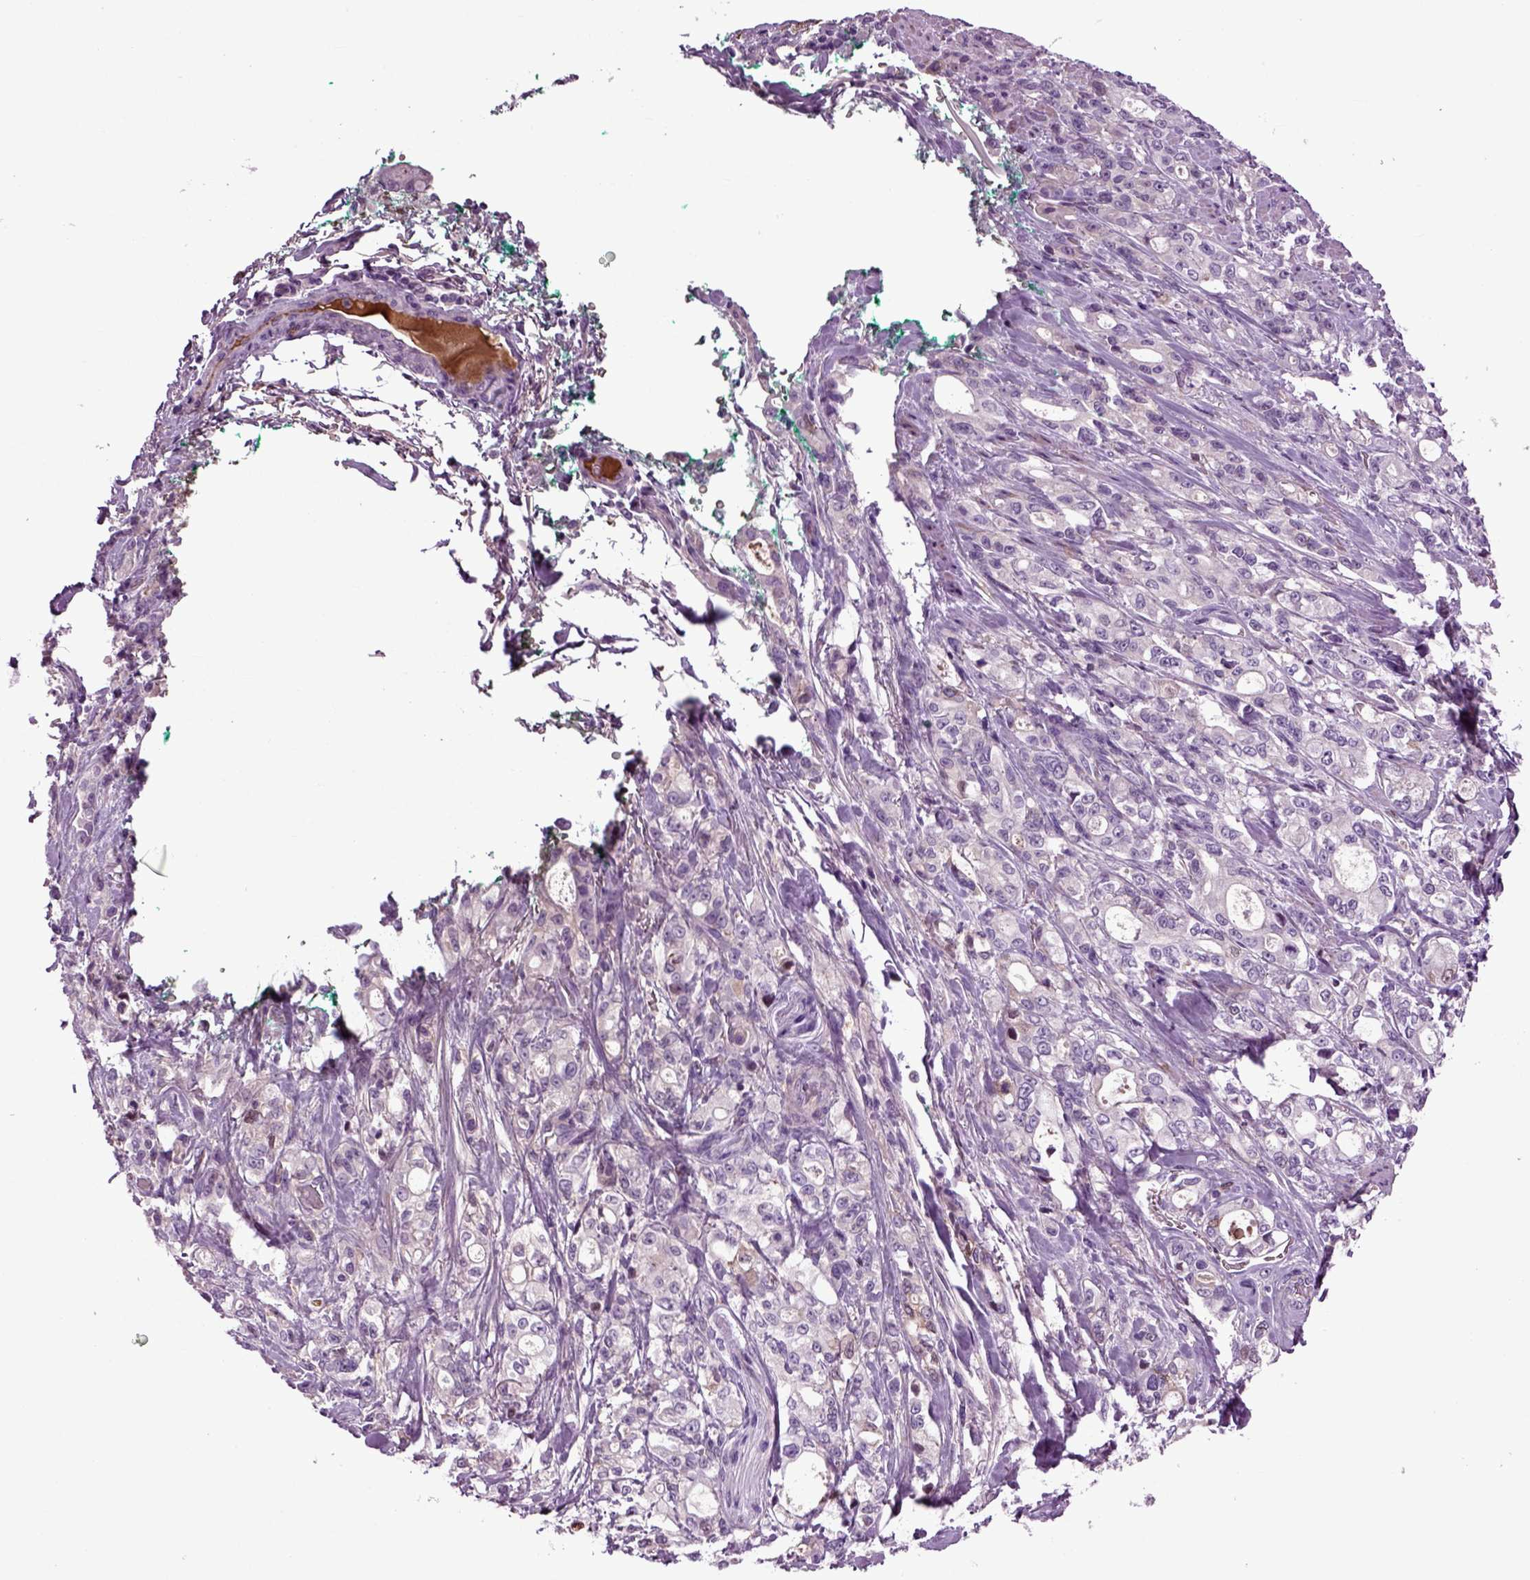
{"staining": {"intensity": "negative", "quantity": "none", "location": "none"}, "tissue": "stomach cancer", "cell_type": "Tumor cells", "image_type": "cancer", "snomed": [{"axis": "morphology", "description": "Adenocarcinoma, NOS"}, {"axis": "topography", "description": "Stomach"}], "caption": "Immunohistochemistry (IHC) photomicrograph of neoplastic tissue: stomach cancer stained with DAB (3,3'-diaminobenzidine) displays no significant protein staining in tumor cells.", "gene": "SPON1", "patient": {"sex": "male", "age": 63}}